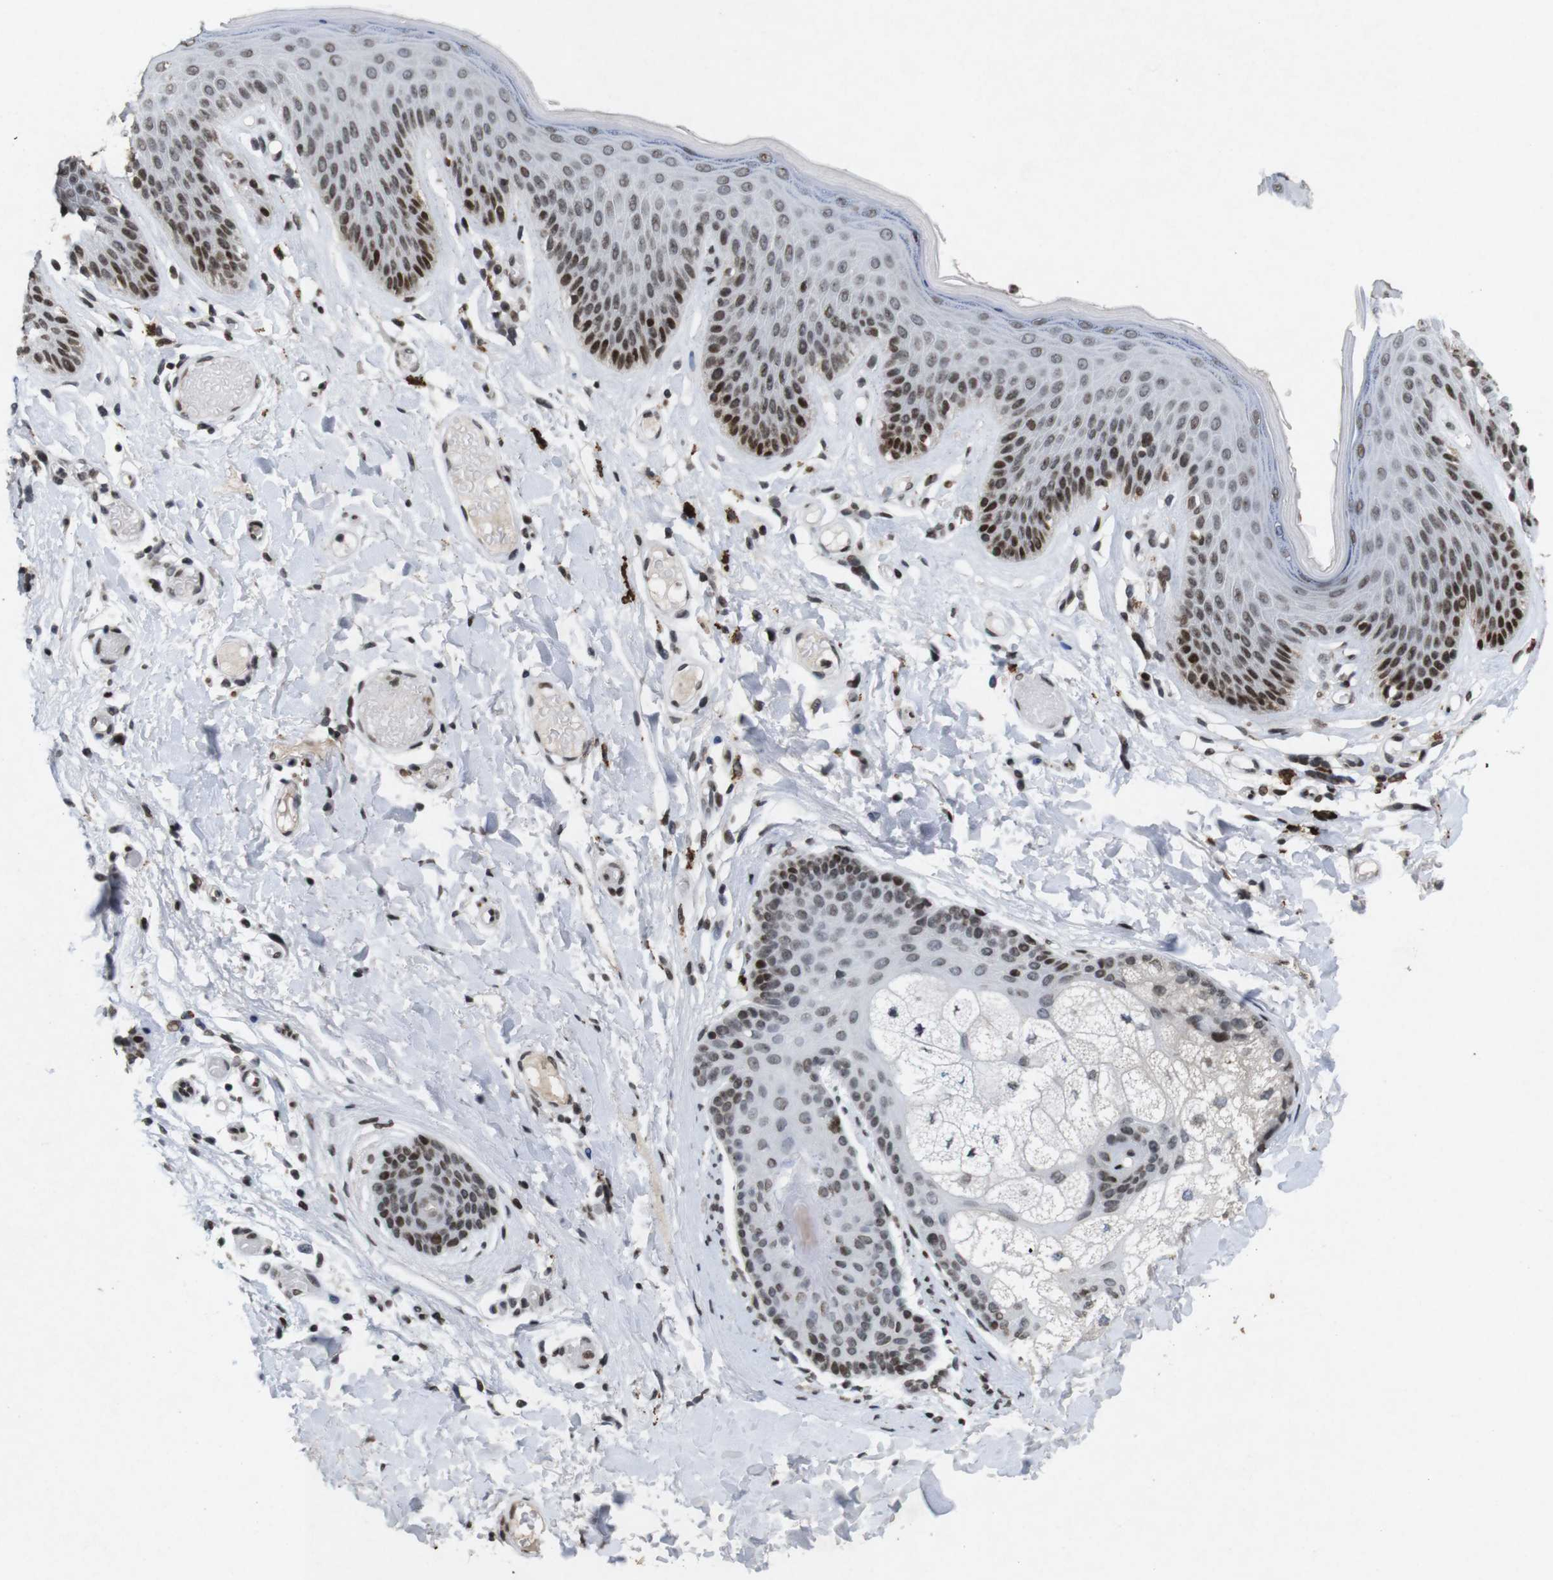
{"staining": {"intensity": "strong", "quantity": ">75%", "location": "nuclear"}, "tissue": "skin", "cell_type": "Epidermal cells", "image_type": "normal", "snomed": [{"axis": "morphology", "description": "Normal tissue, NOS"}, {"axis": "topography", "description": "Vulva"}], "caption": "Immunohistochemistry (IHC) (DAB (3,3'-diaminobenzidine)) staining of normal skin demonstrates strong nuclear protein positivity in about >75% of epidermal cells. (IHC, brightfield microscopy, high magnification).", "gene": "MAGEH1", "patient": {"sex": "female", "age": 73}}